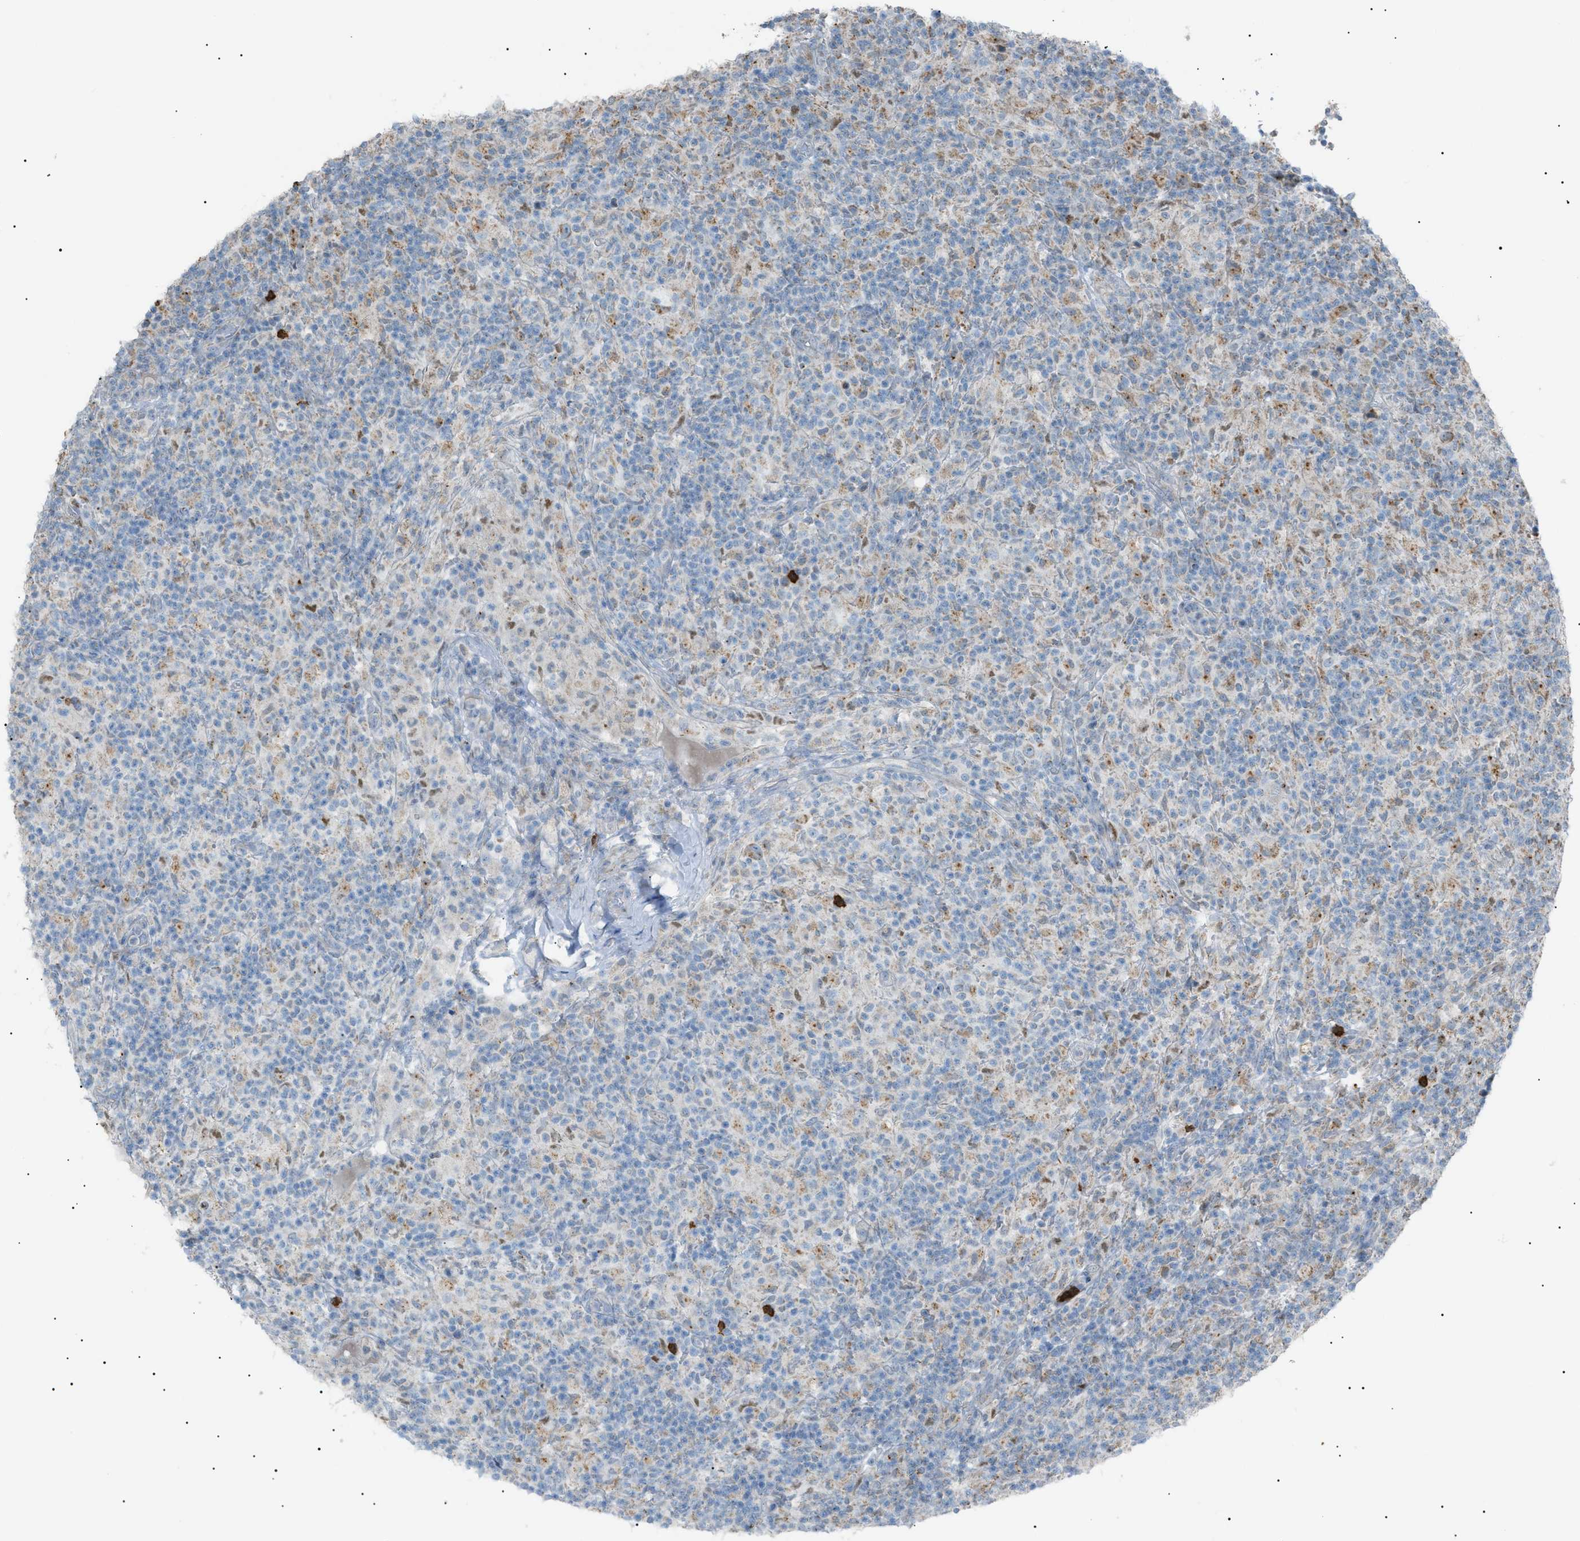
{"staining": {"intensity": "moderate", "quantity": ">75%", "location": "cytoplasmic/membranous"}, "tissue": "lymphoma", "cell_type": "Tumor cells", "image_type": "cancer", "snomed": [{"axis": "morphology", "description": "Hodgkin's disease, NOS"}, {"axis": "topography", "description": "Lymph node"}], "caption": "Lymphoma tissue exhibits moderate cytoplasmic/membranous staining in about >75% of tumor cells, visualized by immunohistochemistry.", "gene": "ZNF516", "patient": {"sex": "male", "age": 70}}